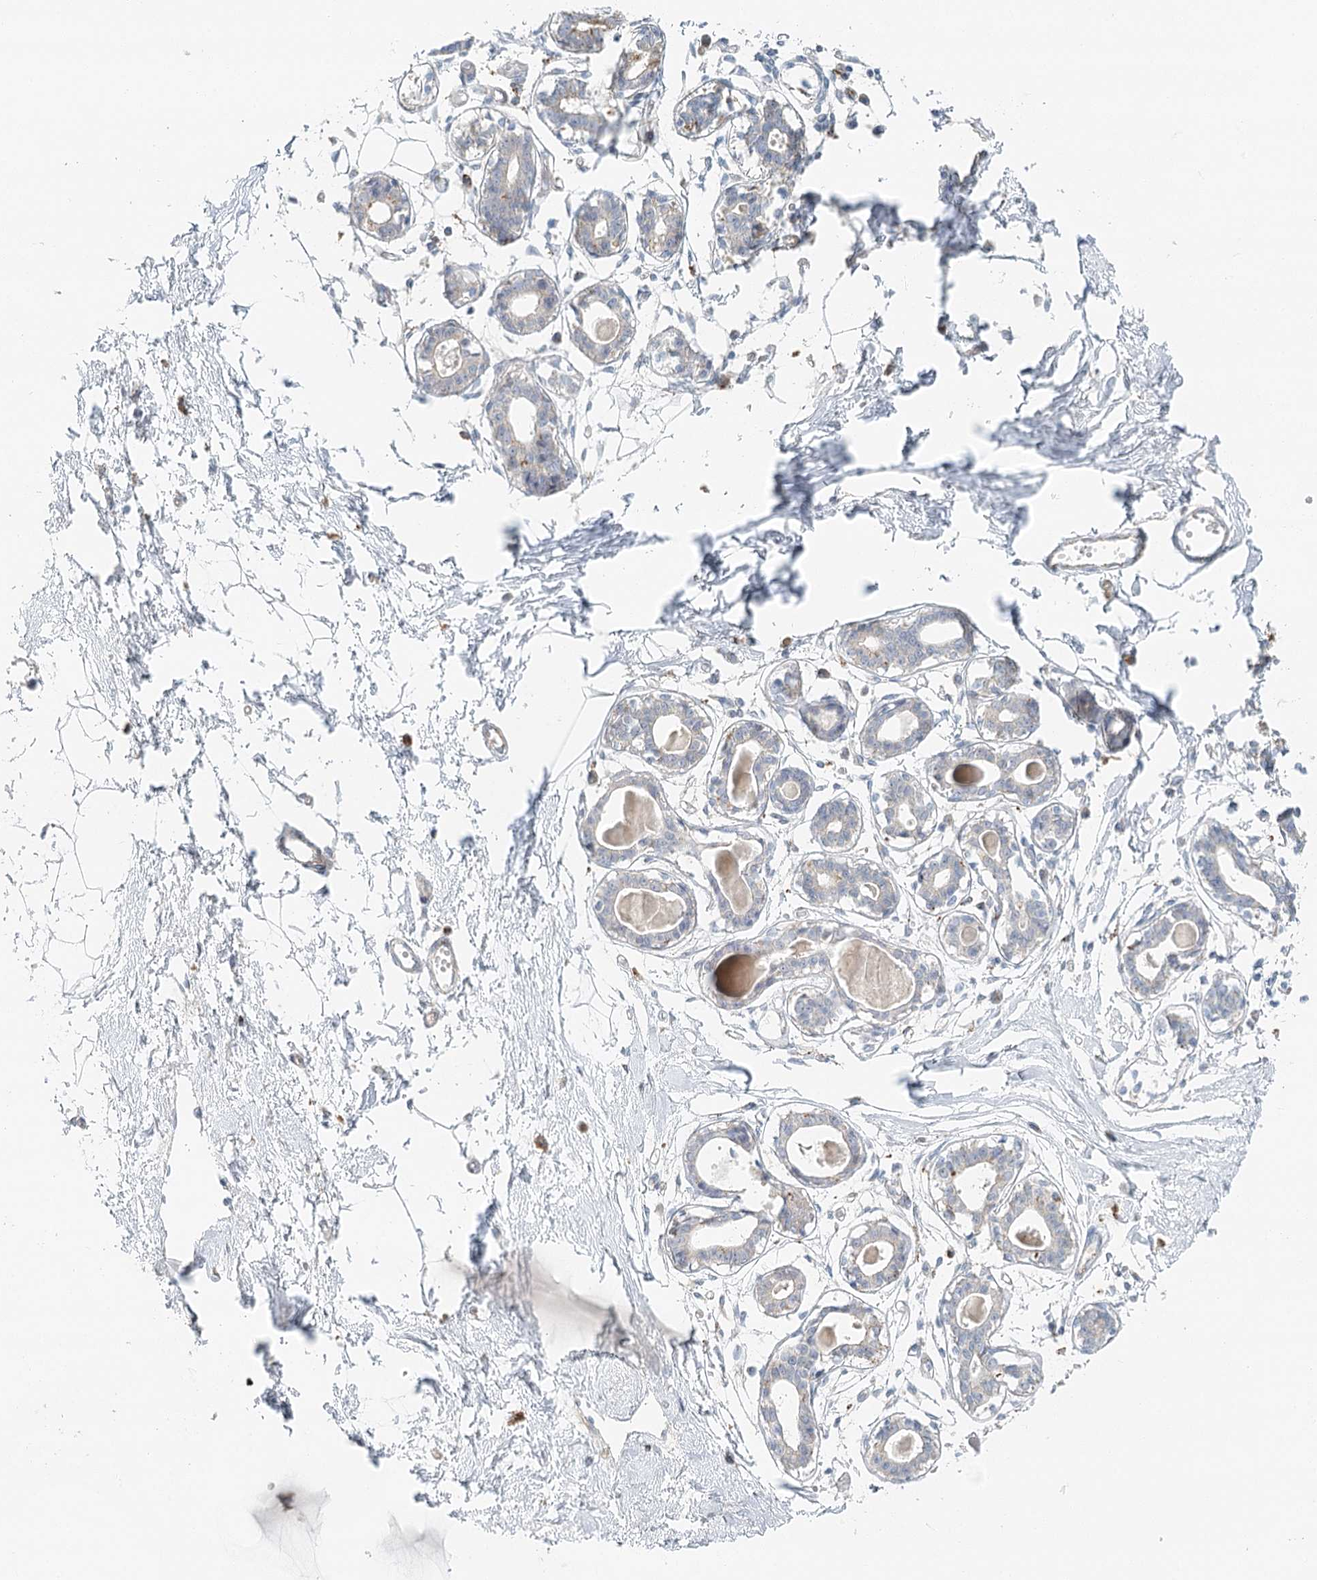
{"staining": {"intensity": "negative", "quantity": "none", "location": "none"}, "tissue": "breast", "cell_type": "Adipocytes", "image_type": "normal", "snomed": [{"axis": "morphology", "description": "Normal tissue, NOS"}, {"axis": "topography", "description": "Breast"}], "caption": "Protein analysis of normal breast exhibits no significant staining in adipocytes. (Brightfield microscopy of DAB (3,3'-diaminobenzidine) immunohistochemistry (IHC) at high magnification).", "gene": "VSIG1", "patient": {"sex": "female", "age": 45}}